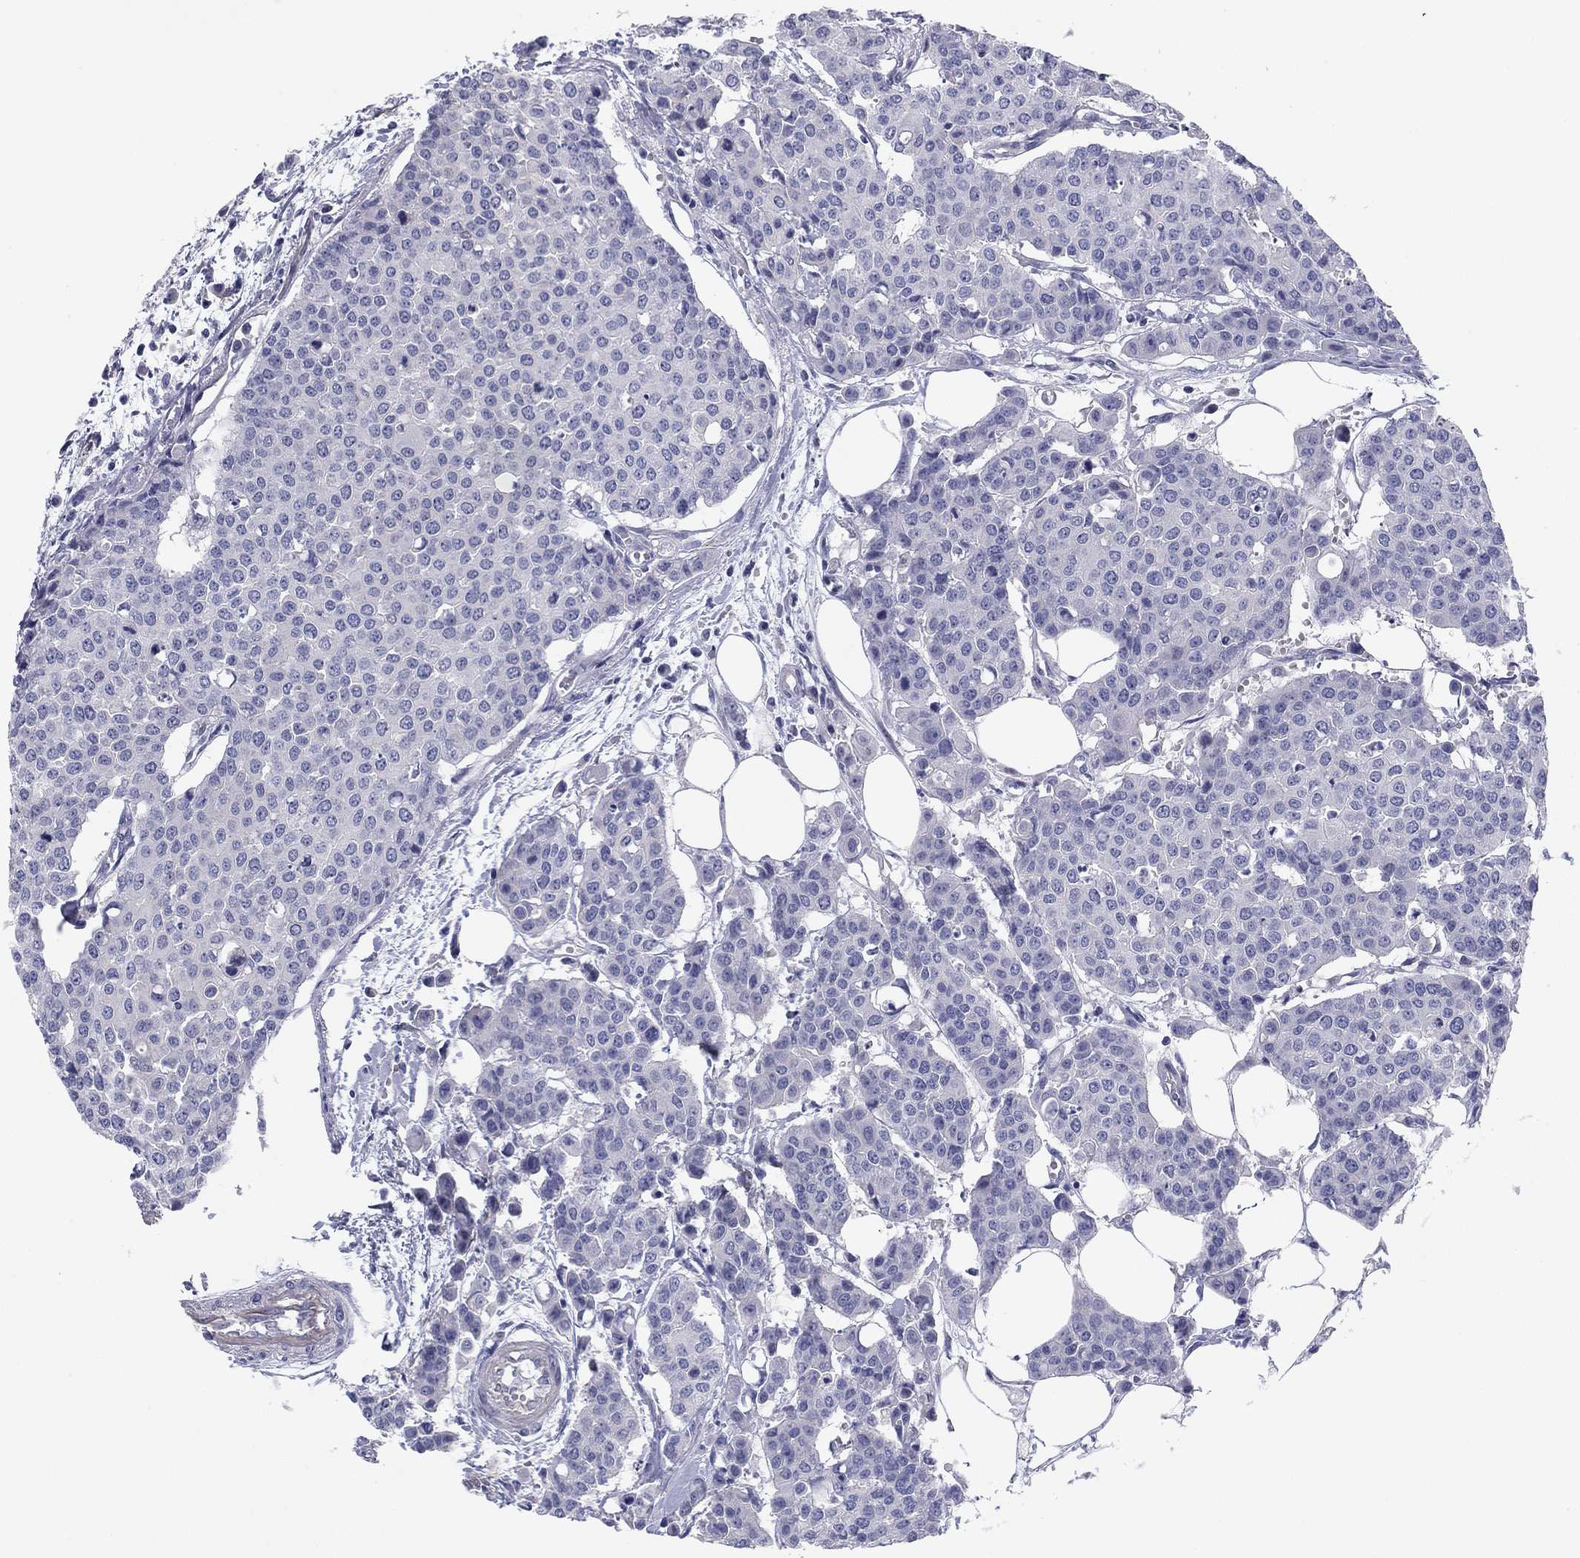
{"staining": {"intensity": "negative", "quantity": "none", "location": "none"}, "tissue": "carcinoid", "cell_type": "Tumor cells", "image_type": "cancer", "snomed": [{"axis": "morphology", "description": "Carcinoid, malignant, NOS"}, {"axis": "topography", "description": "Colon"}], "caption": "Malignant carcinoid was stained to show a protein in brown. There is no significant positivity in tumor cells. The staining was performed using DAB to visualize the protein expression in brown, while the nuclei were stained in blue with hematoxylin (Magnification: 20x).", "gene": "SEPTIN3", "patient": {"sex": "male", "age": 81}}